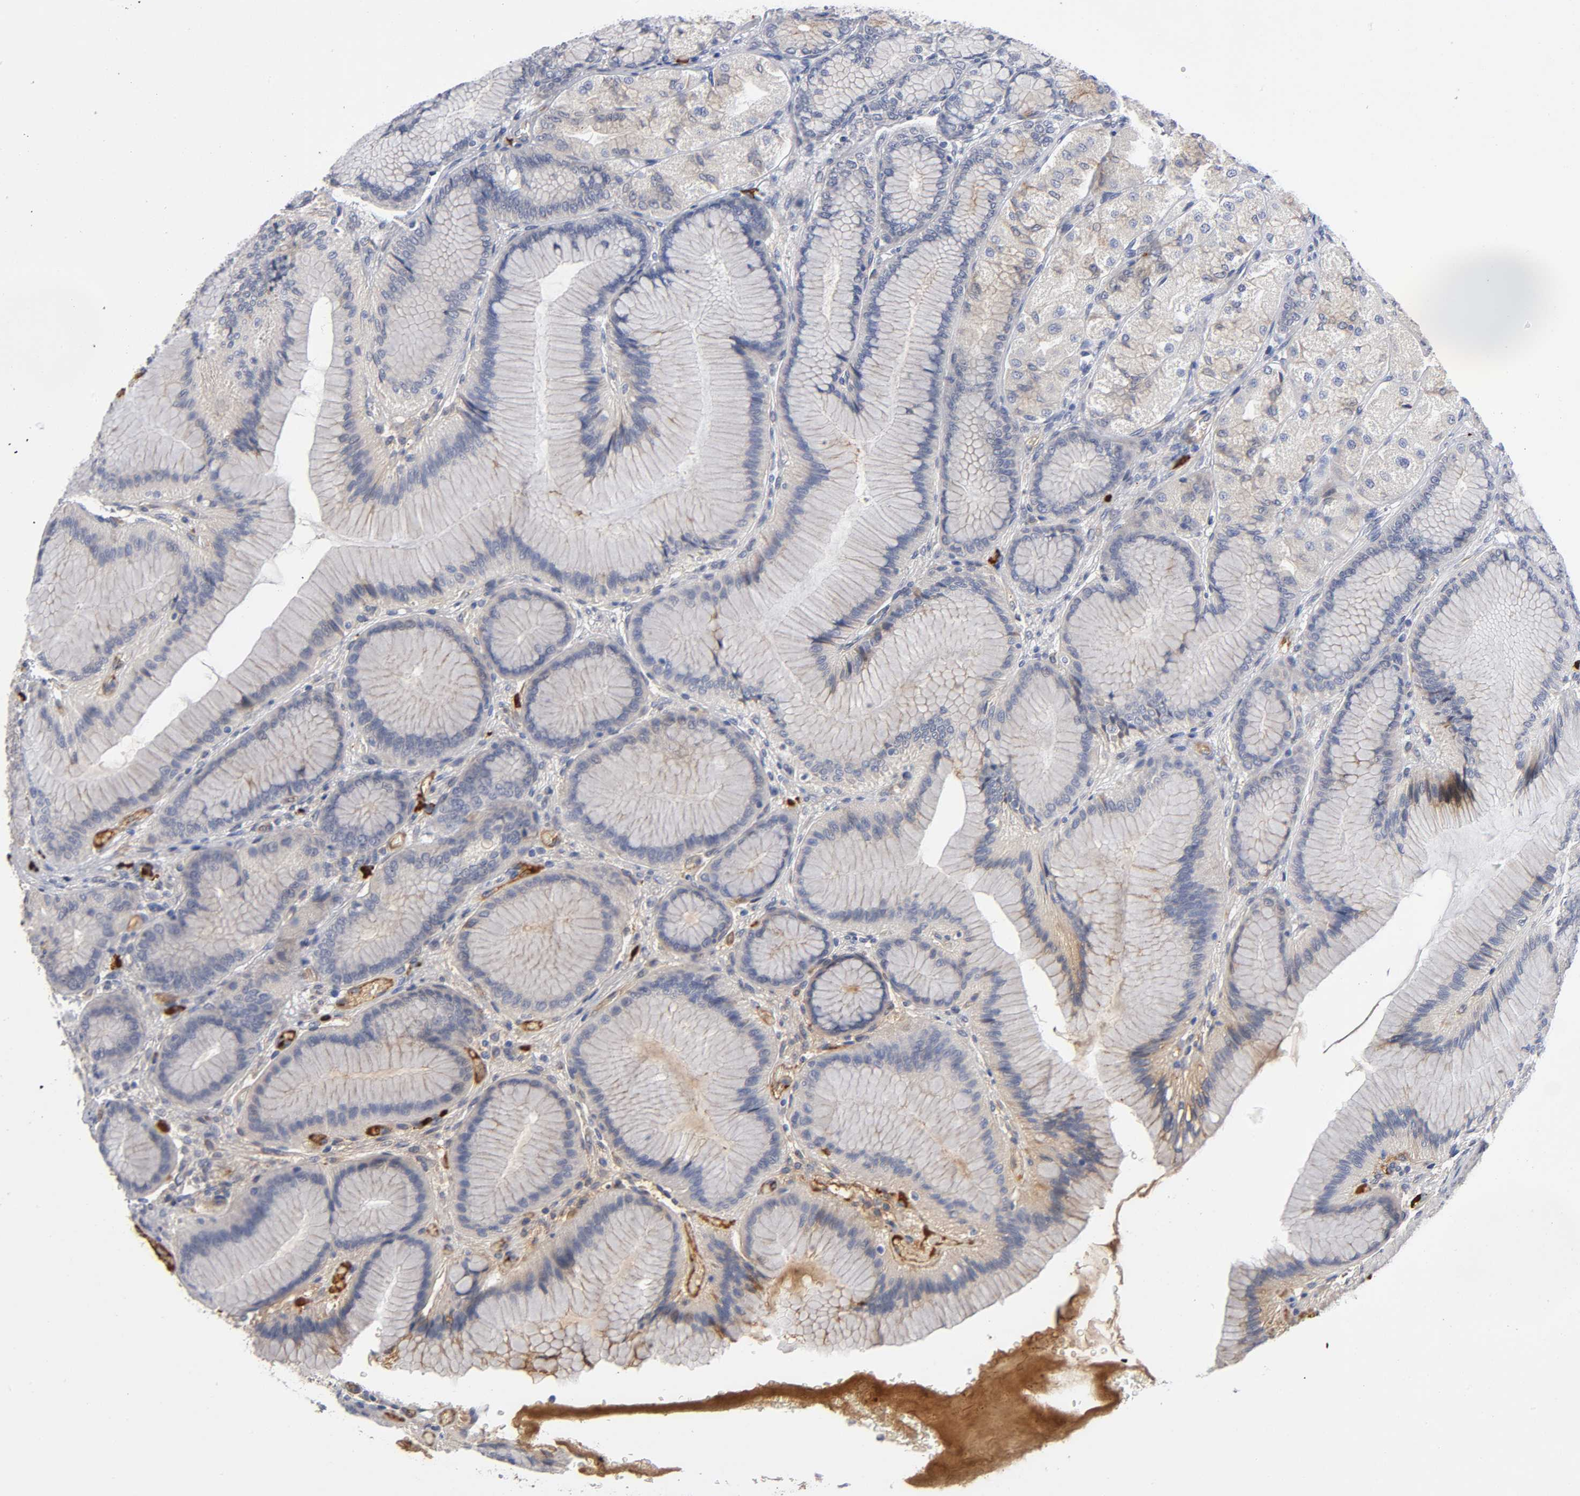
{"staining": {"intensity": "weak", "quantity": "25%-75%", "location": "cytoplasmic/membranous"}, "tissue": "stomach", "cell_type": "Glandular cells", "image_type": "normal", "snomed": [{"axis": "morphology", "description": "Normal tissue, NOS"}, {"axis": "morphology", "description": "Adenocarcinoma, NOS"}, {"axis": "topography", "description": "Stomach"}, {"axis": "topography", "description": "Stomach, lower"}], "caption": "Weak cytoplasmic/membranous staining is present in approximately 25%-75% of glandular cells in benign stomach. Ihc stains the protein in brown and the nuclei are stained blue.", "gene": "NOVA1", "patient": {"sex": "female", "age": 65}}